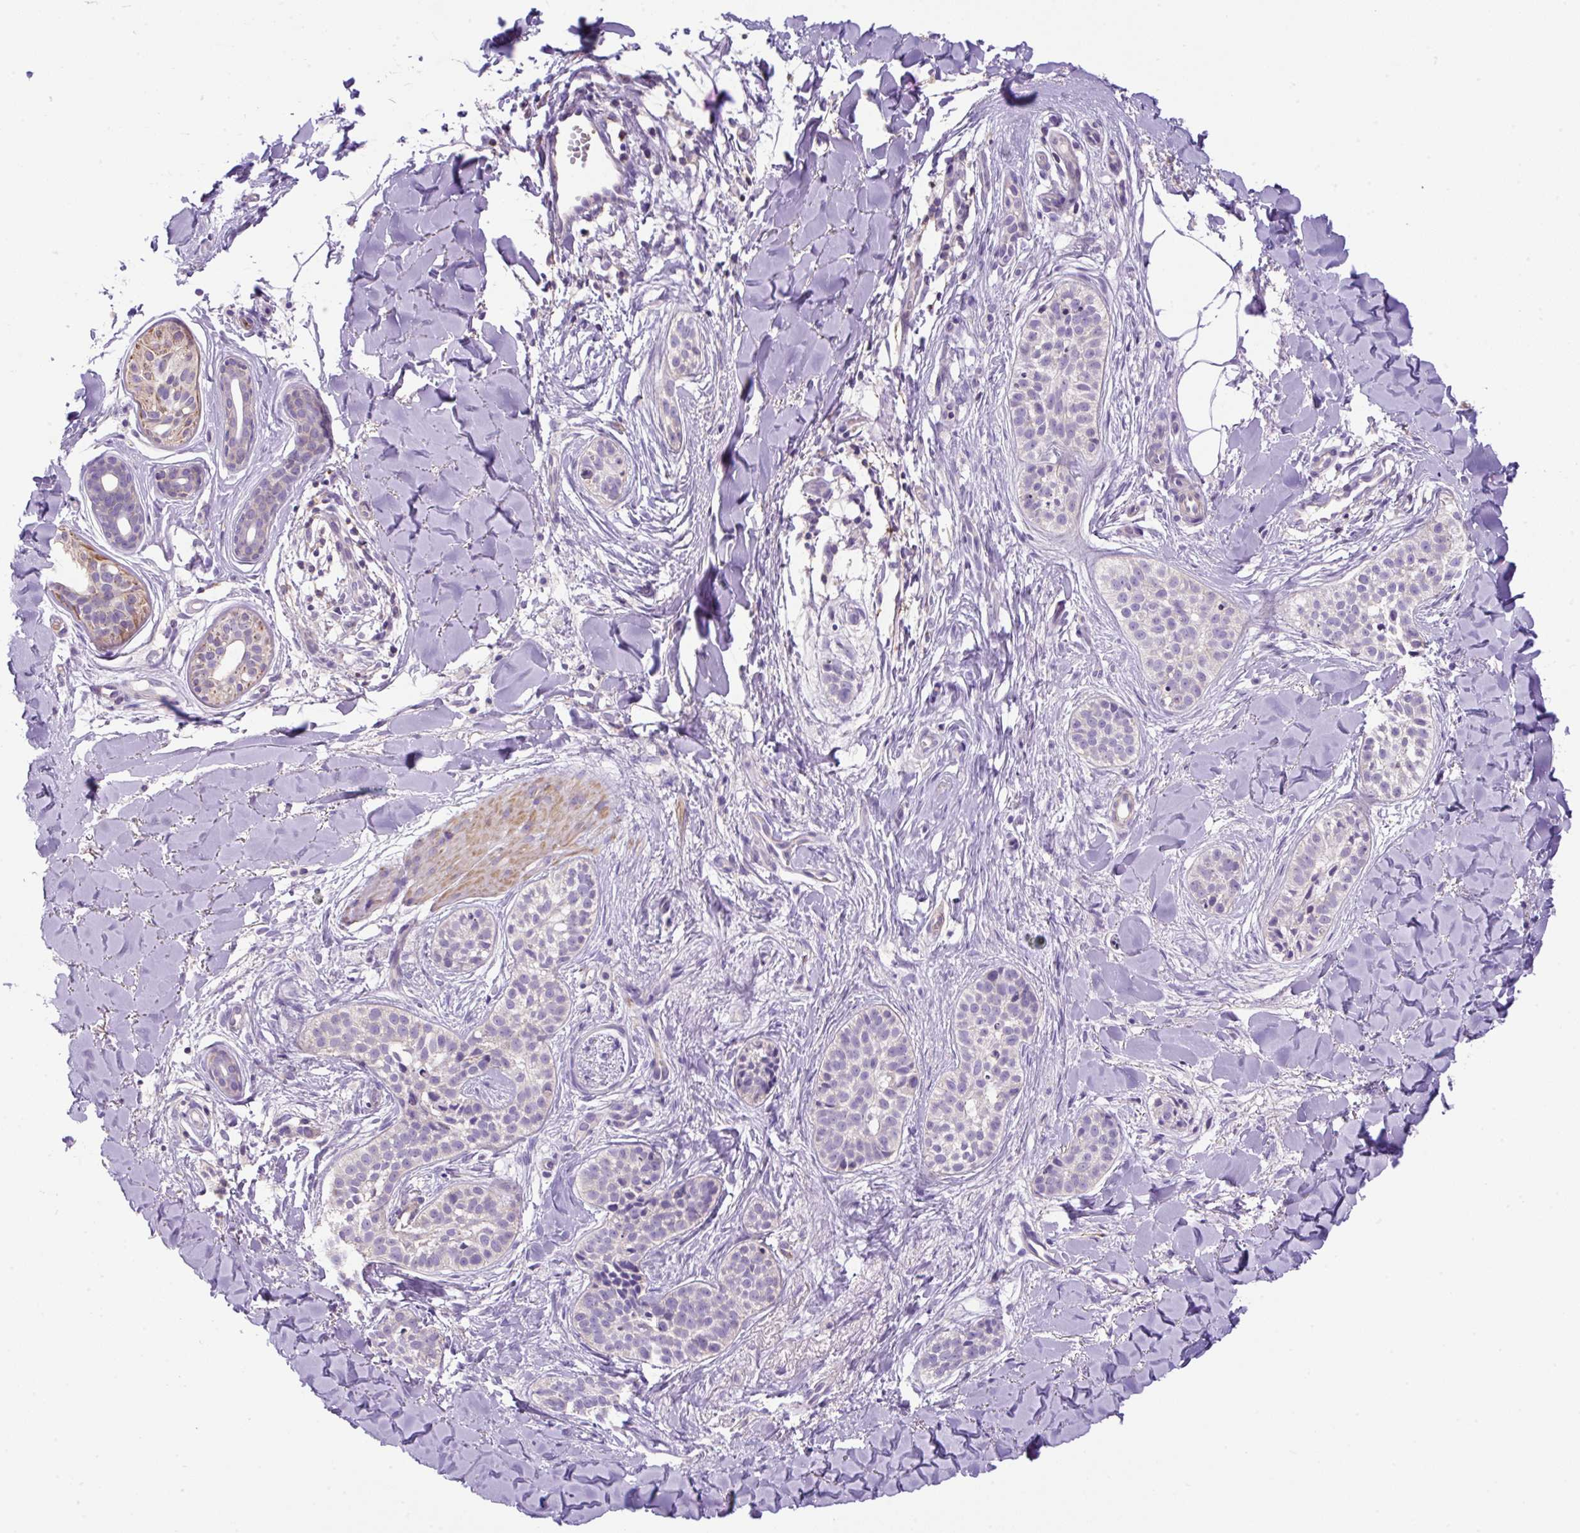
{"staining": {"intensity": "negative", "quantity": "none", "location": "none"}, "tissue": "skin cancer", "cell_type": "Tumor cells", "image_type": "cancer", "snomed": [{"axis": "morphology", "description": "Basal cell carcinoma"}, {"axis": "topography", "description": "Skin"}], "caption": "Tumor cells are negative for brown protein staining in skin basal cell carcinoma. The staining was performed using DAB to visualize the protein expression in brown, while the nuclei were stained in blue with hematoxylin (Magnification: 20x).", "gene": "NPTN", "patient": {"sex": "male", "age": 52}}